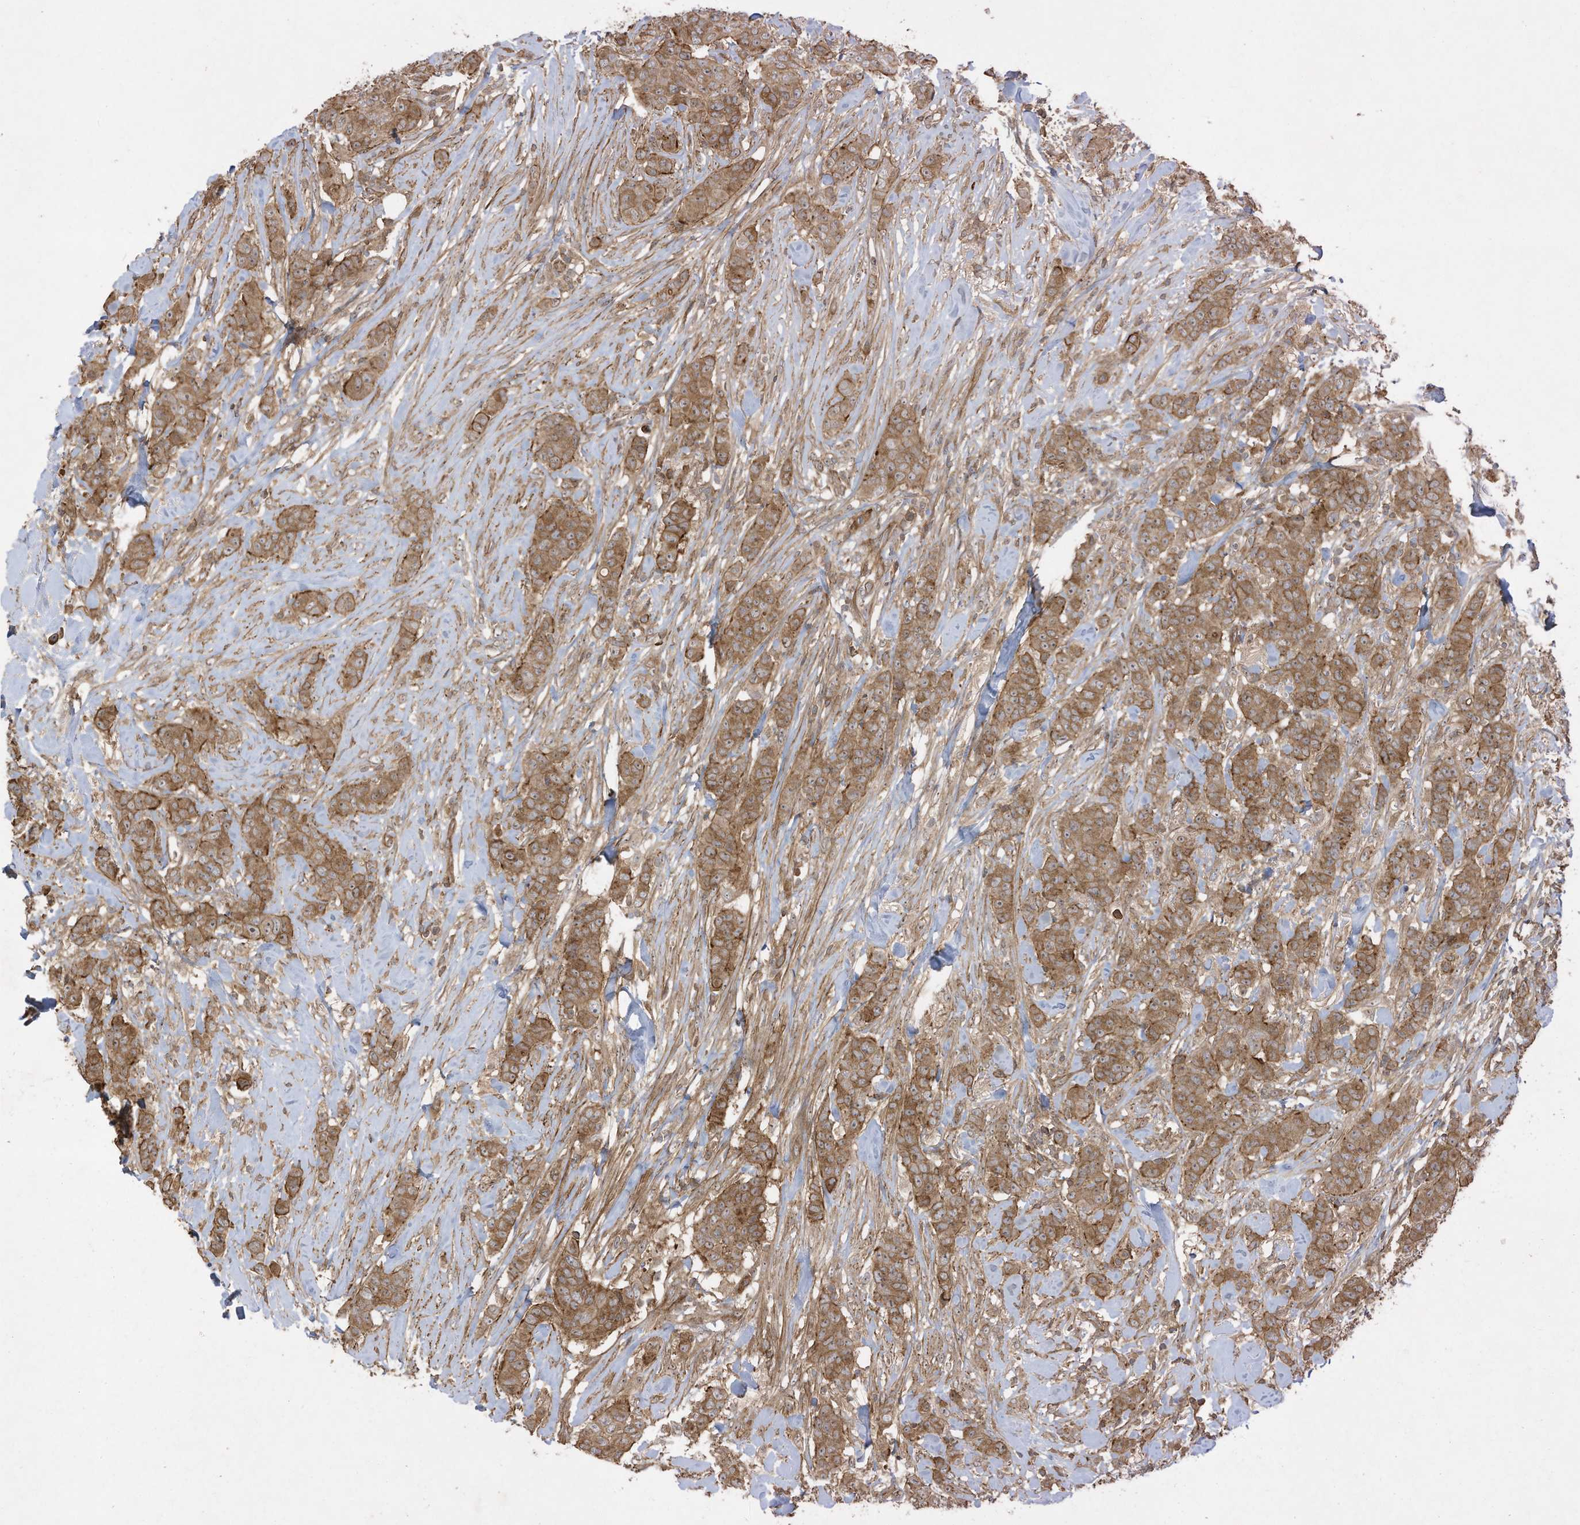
{"staining": {"intensity": "moderate", "quantity": ">75%", "location": "cytoplasmic/membranous"}, "tissue": "breast cancer", "cell_type": "Tumor cells", "image_type": "cancer", "snomed": [{"axis": "morphology", "description": "Duct carcinoma"}, {"axis": "topography", "description": "Breast"}], "caption": "Brown immunohistochemical staining in breast cancer (intraductal carcinoma) shows moderate cytoplasmic/membranous expression in about >75% of tumor cells.", "gene": "DDIT4", "patient": {"sex": "female", "age": 40}}